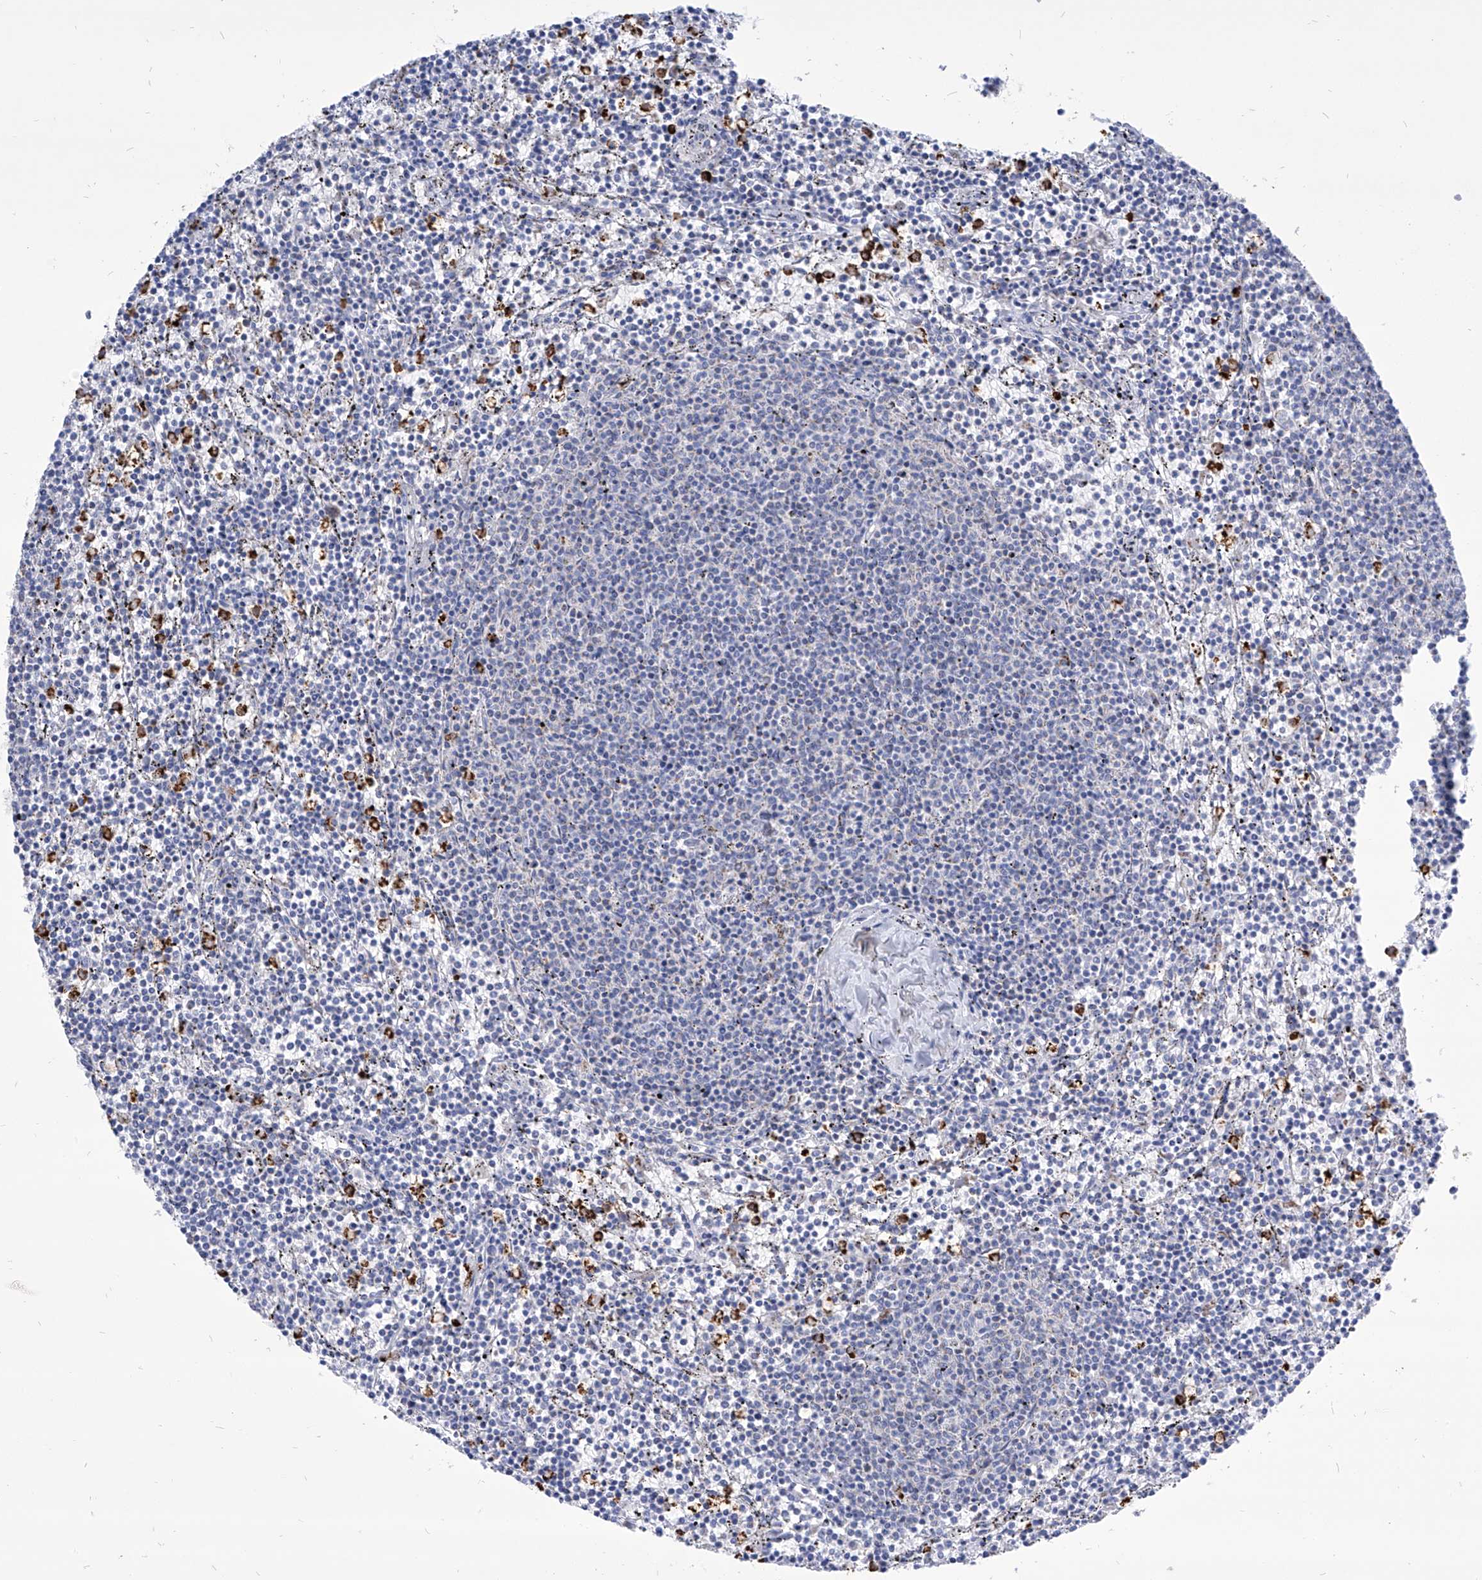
{"staining": {"intensity": "negative", "quantity": "none", "location": "none"}, "tissue": "lymphoma", "cell_type": "Tumor cells", "image_type": "cancer", "snomed": [{"axis": "morphology", "description": "Malignant lymphoma, non-Hodgkin's type, Low grade"}, {"axis": "topography", "description": "Spleen"}], "caption": "Immunohistochemistry (IHC) of low-grade malignant lymphoma, non-Hodgkin's type demonstrates no positivity in tumor cells.", "gene": "COQ3", "patient": {"sex": "female", "age": 50}}